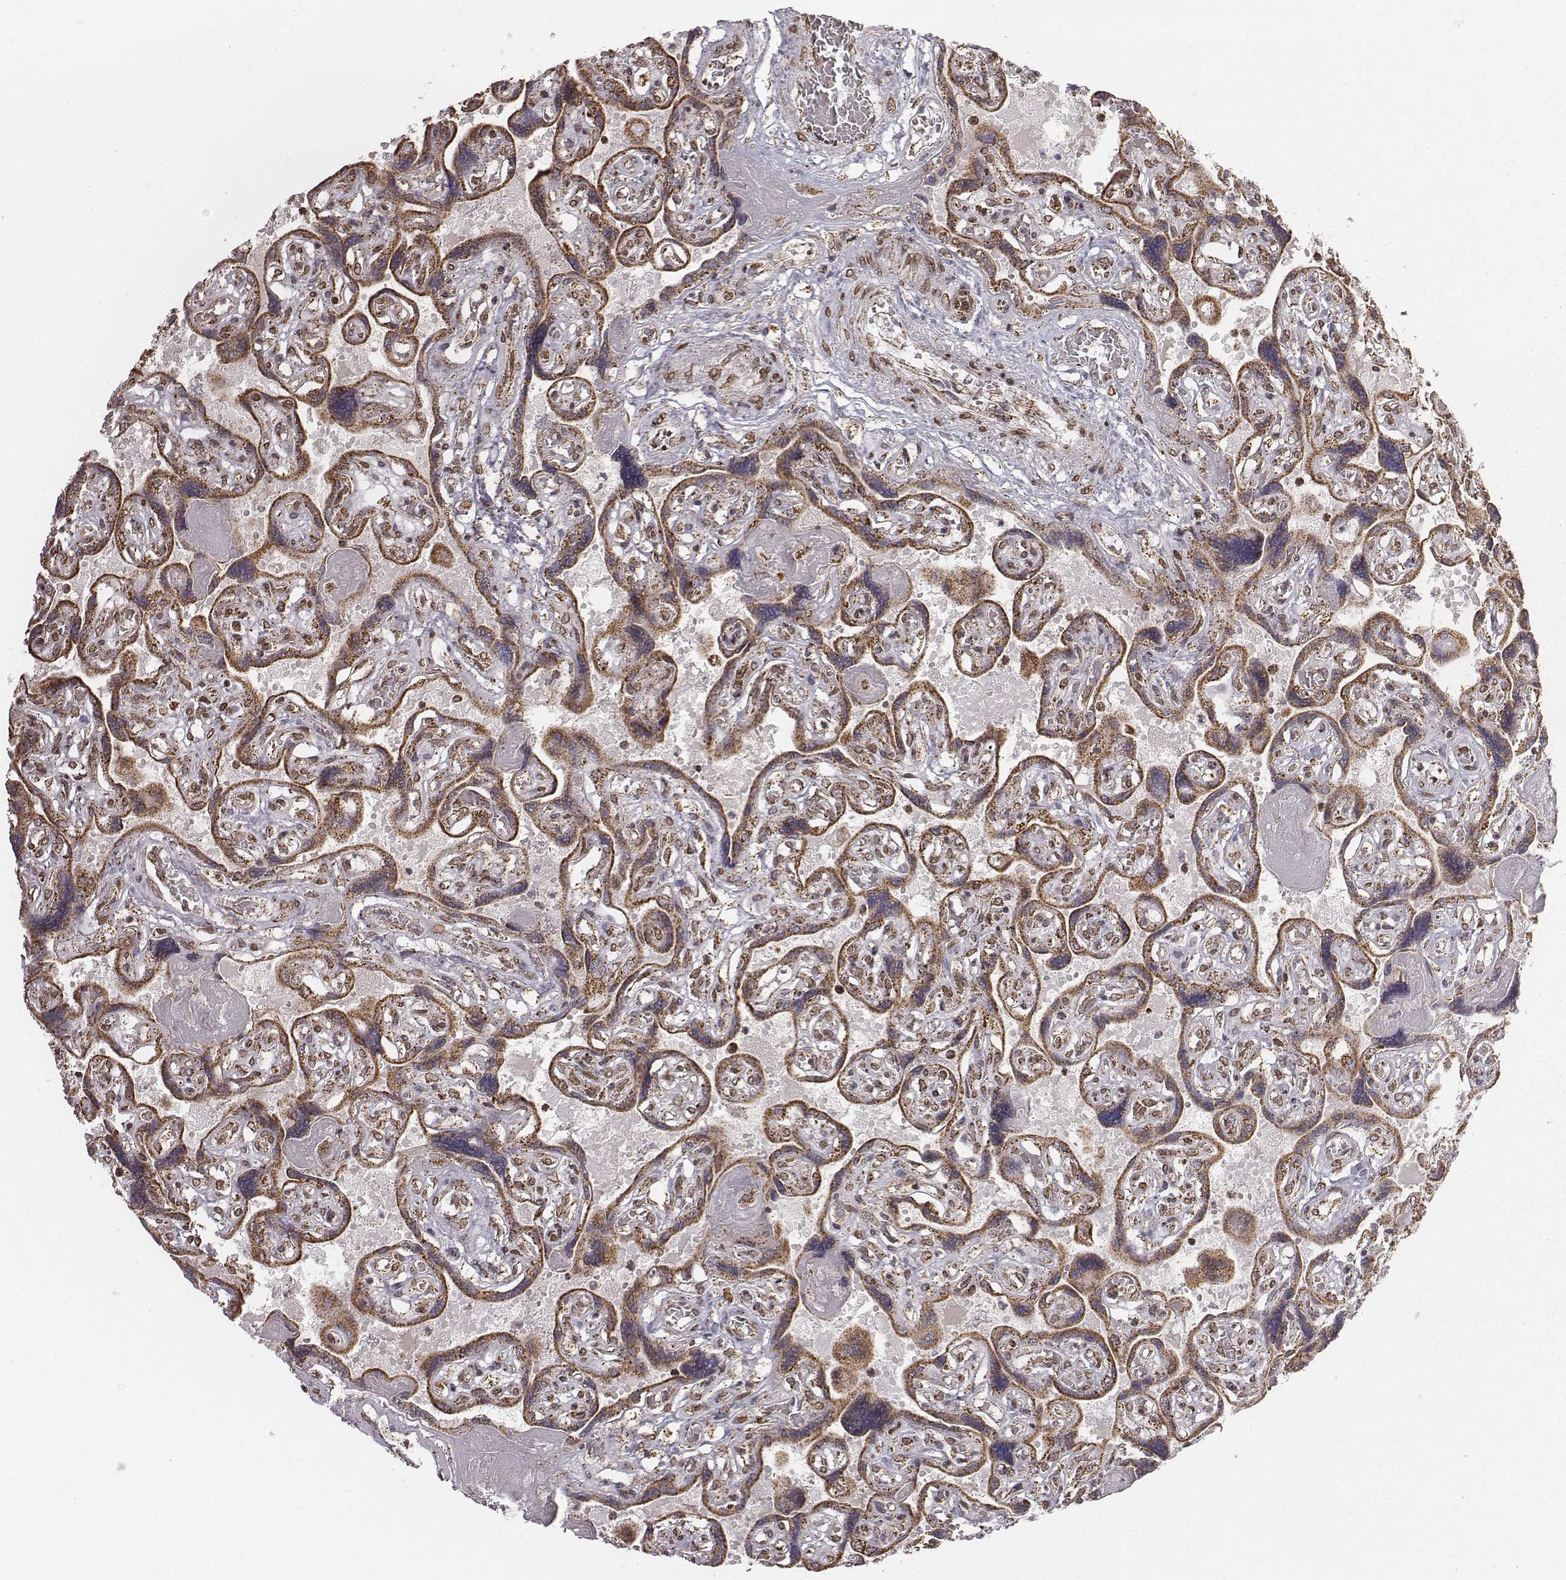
{"staining": {"intensity": "moderate", "quantity": "25%-75%", "location": "cytoplasmic/membranous,nuclear"}, "tissue": "placenta", "cell_type": "Decidual cells", "image_type": "normal", "snomed": [{"axis": "morphology", "description": "Normal tissue, NOS"}, {"axis": "topography", "description": "Placenta"}], "caption": "Immunohistochemical staining of normal placenta displays moderate cytoplasmic/membranous,nuclear protein expression in about 25%-75% of decidual cells.", "gene": "ACOT2", "patient": {"sex": "female", "age": 32}}